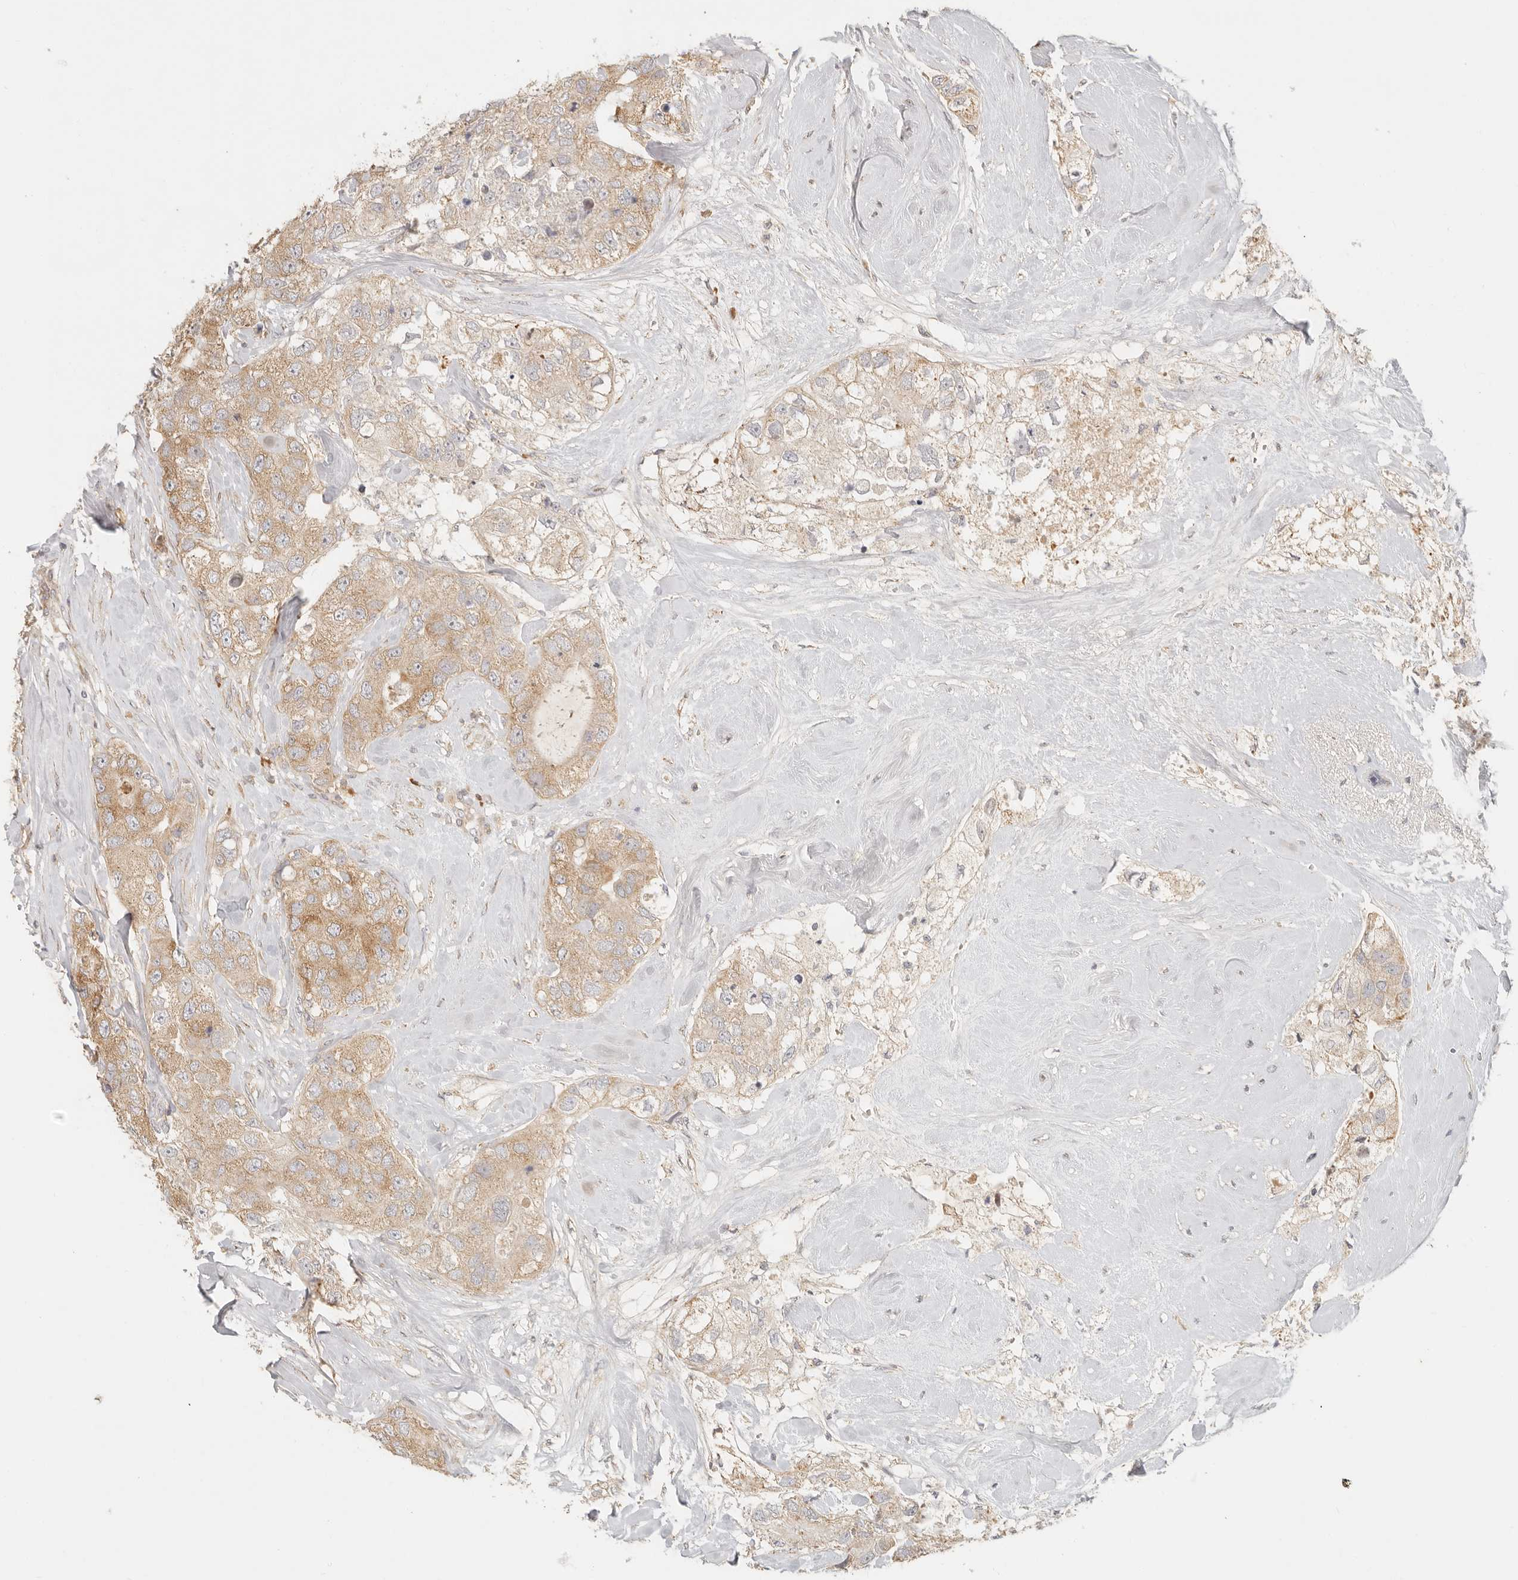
{"staining": {"intensity": "moderate", "quantity": ">75%", "location": "cytoplasmic/membranous"}, "tissue": "breast cancer", "cell_type": "Tumor cells", "image_type": "cancer", "snomed": [{"axis": "morphology", "description": "Duct carcinoma"}, {"axis": "topography", "description": "Breast"}], "caption": "Tumor cells exhibit medium levels of moderate cytoplasmic/membranous expression in about >75% of cells in human breast infiltrating ductal carcinoma.", "gene": "PABPC4", "patient": {"sex": "female", "age": 62}}